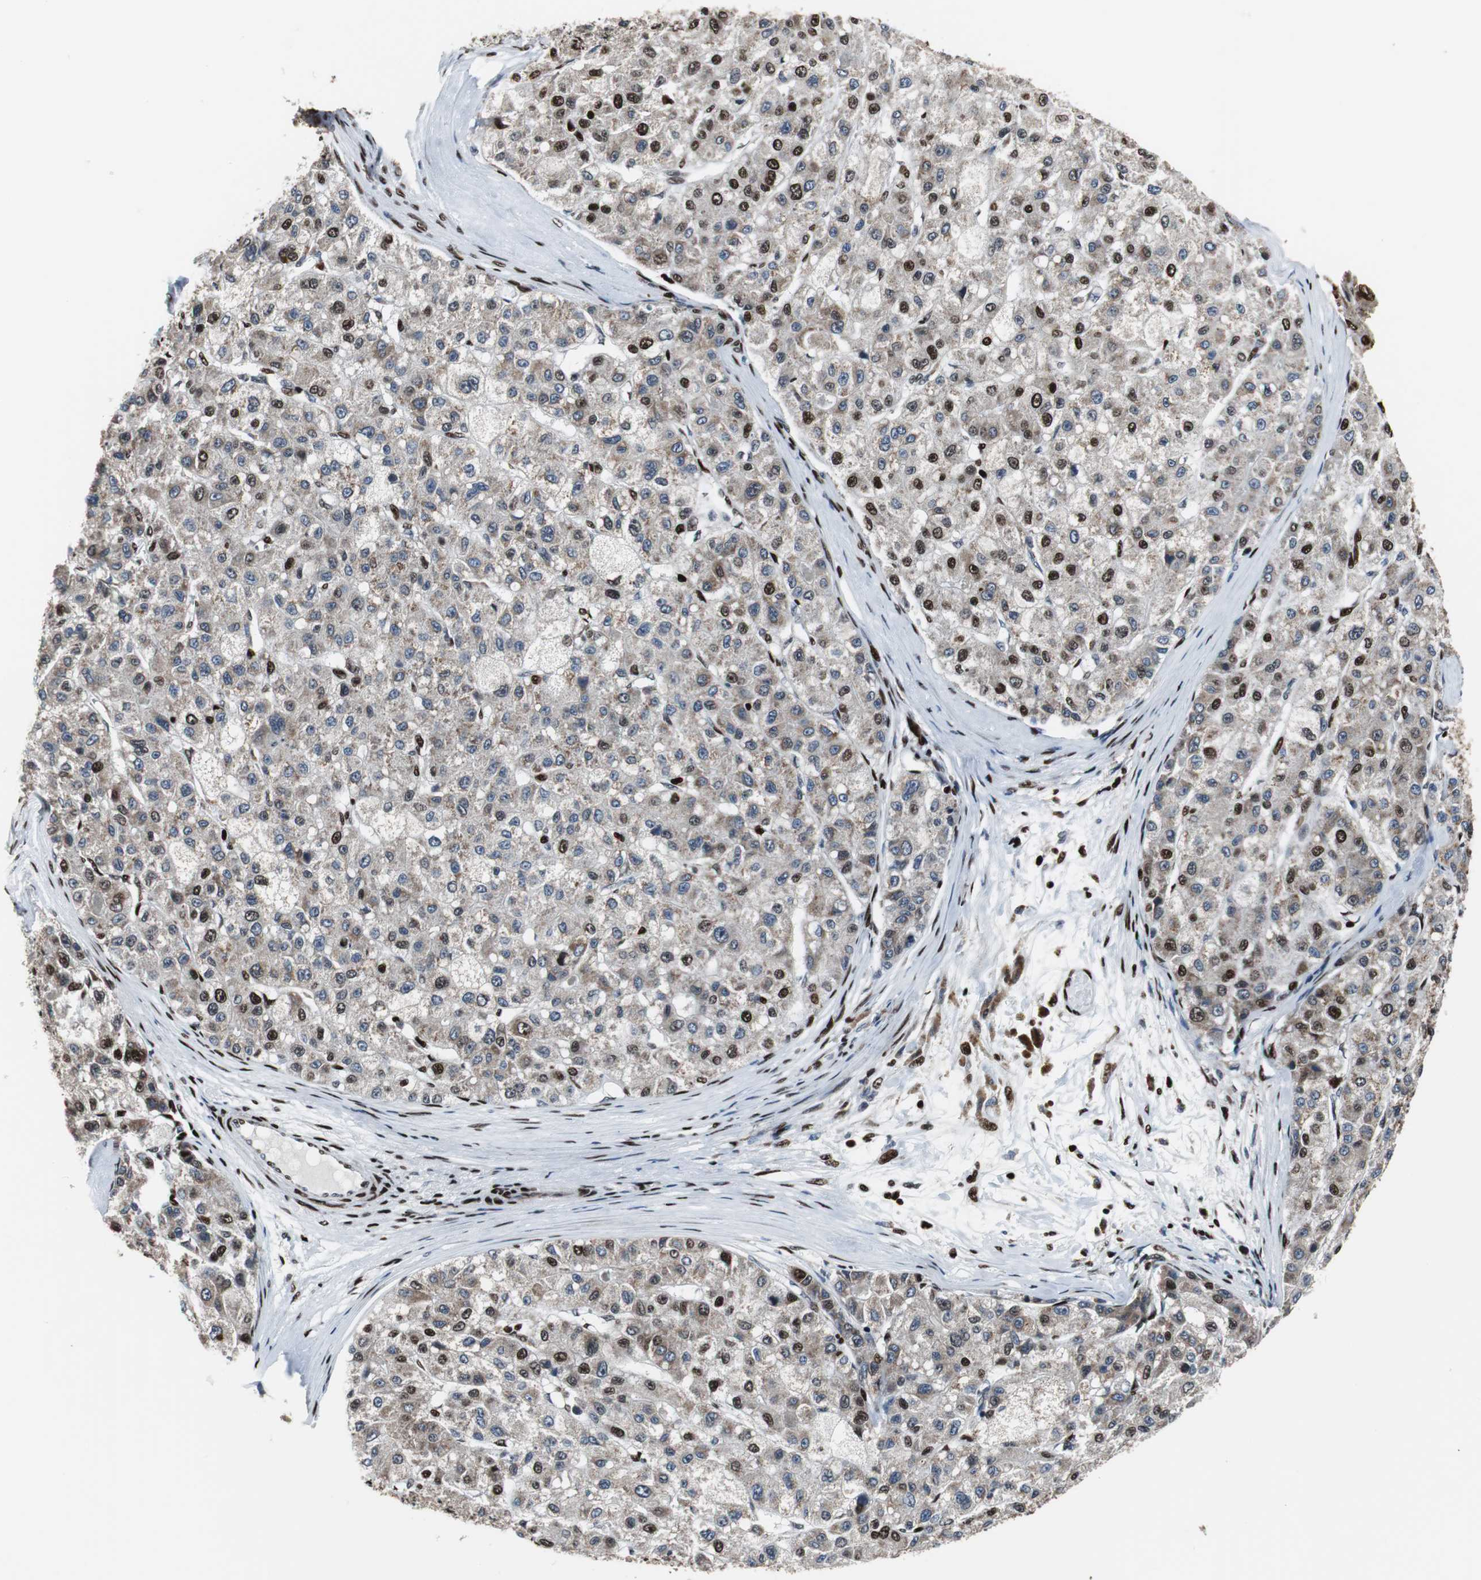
{"staining": {"intensity": "strong", "quantity": "25%-75%", "location": "nuclear"}, "tissue": "liver cancer", "cell_type": "Tumor cells", "image_type": "cancer", "snomed": [{"axis": "morphology", "description": "Carcinoma, Hepatocellular, NOS"}, {"axis": "topography", "description": "Liver"}], "caption": "There is high levels of strong nuclear staining in tumor cells of hepatocellular carcinoma (liver), as demonstrated by immunohistochemical staining (brown color).", "gene": "HDAC1", "patient": {"sex": "male", "age": 80}}